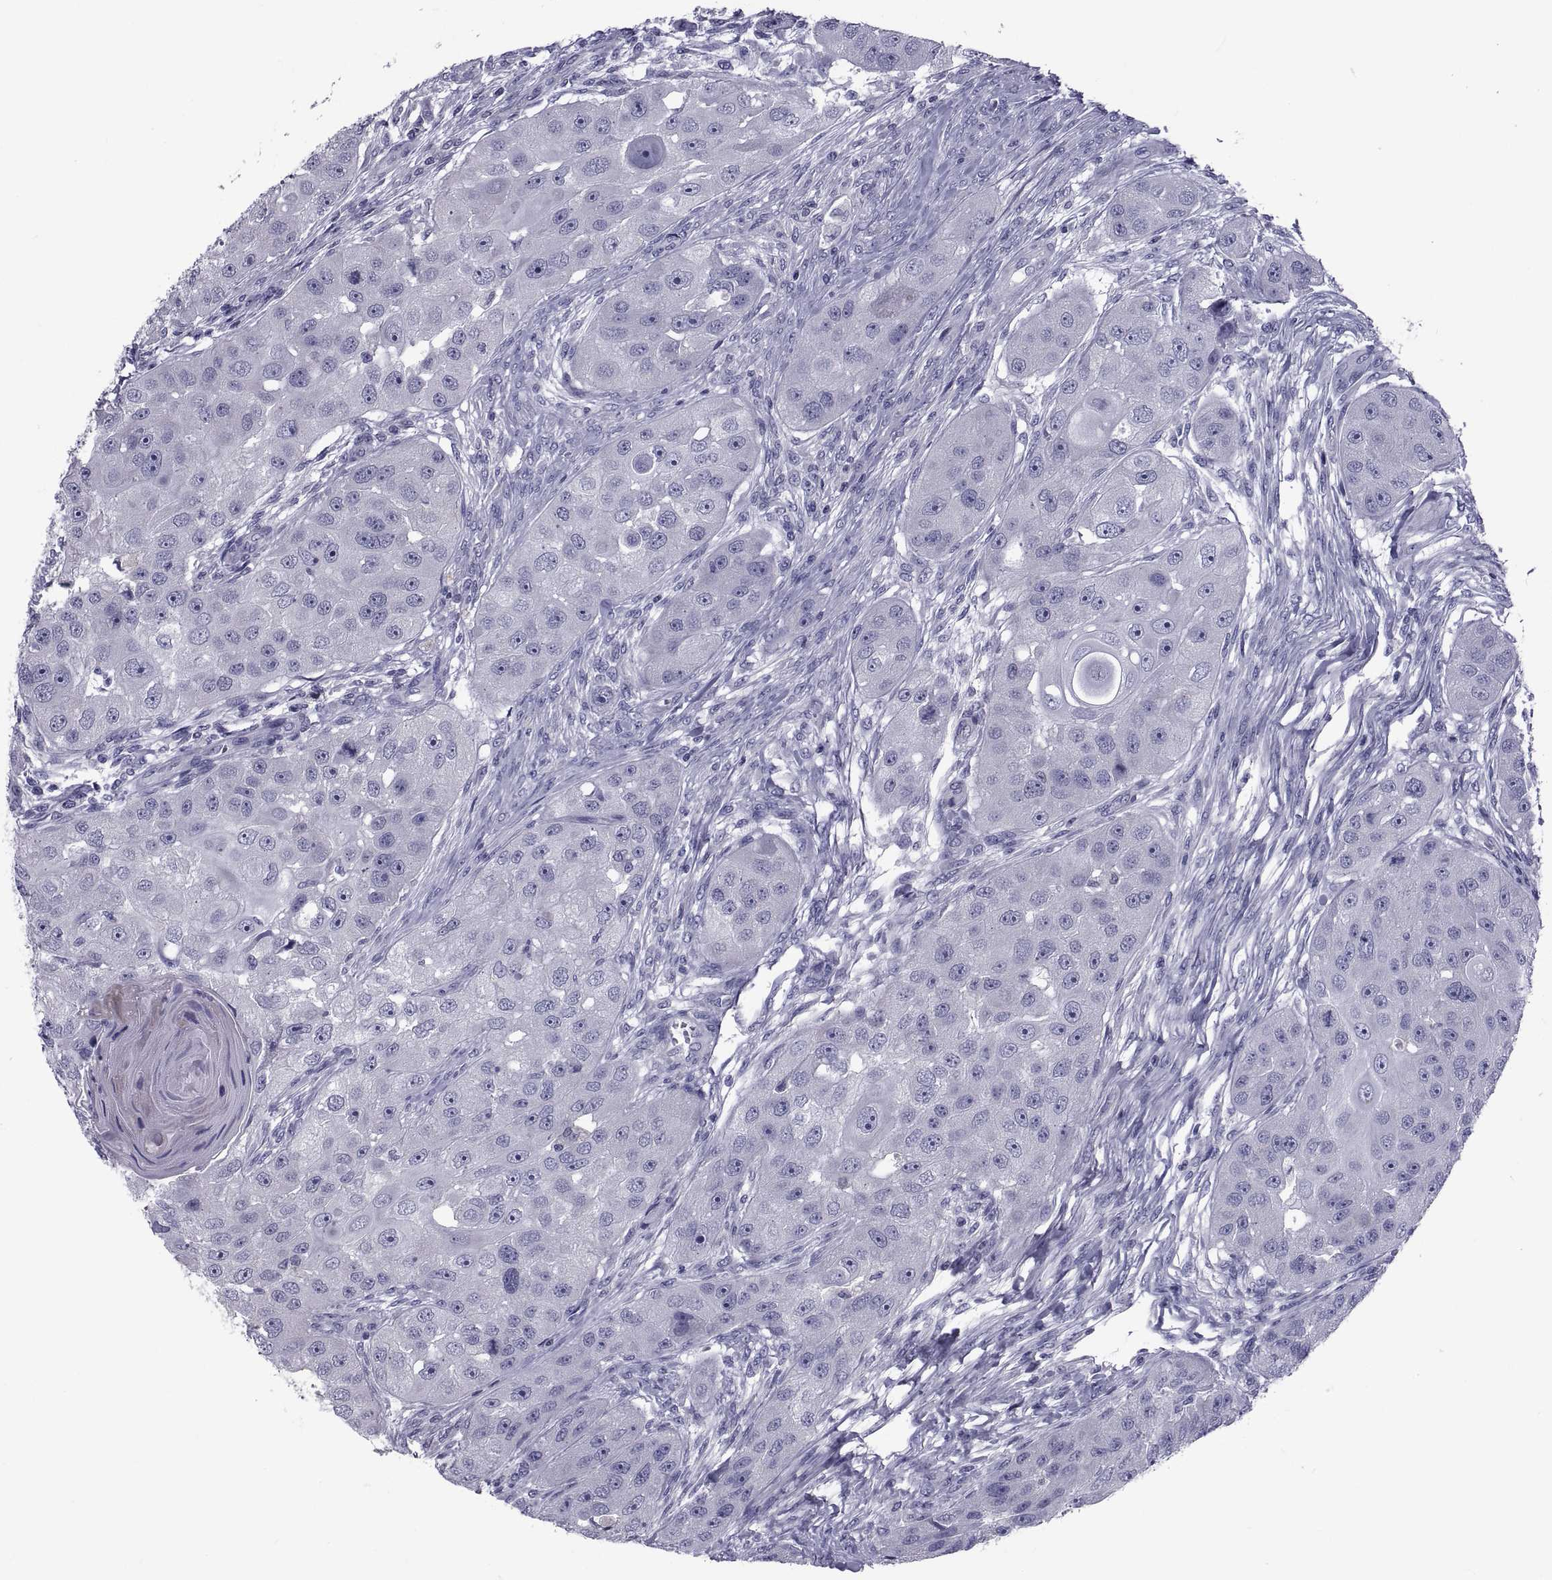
{"staining": {"intensity": "negative", "quantity": "none", "location": "none"}, "tissue": "head and neck cancer", "cell_type": "Tumor cells", "image_type": "cancer", "snomed": [{"axis": "morphology", "description": "Squamous cell carcinoma, NOS"}, {"axis": "topography", "description": "Head-Neck"}], "caption": "Head and neck squamous cell carcinoma stained for a protein using immunohistochemistry shows no positivity tumor cells.", "gene": "PDZRN4", "patient": {"sex": "male", "age": 51}}